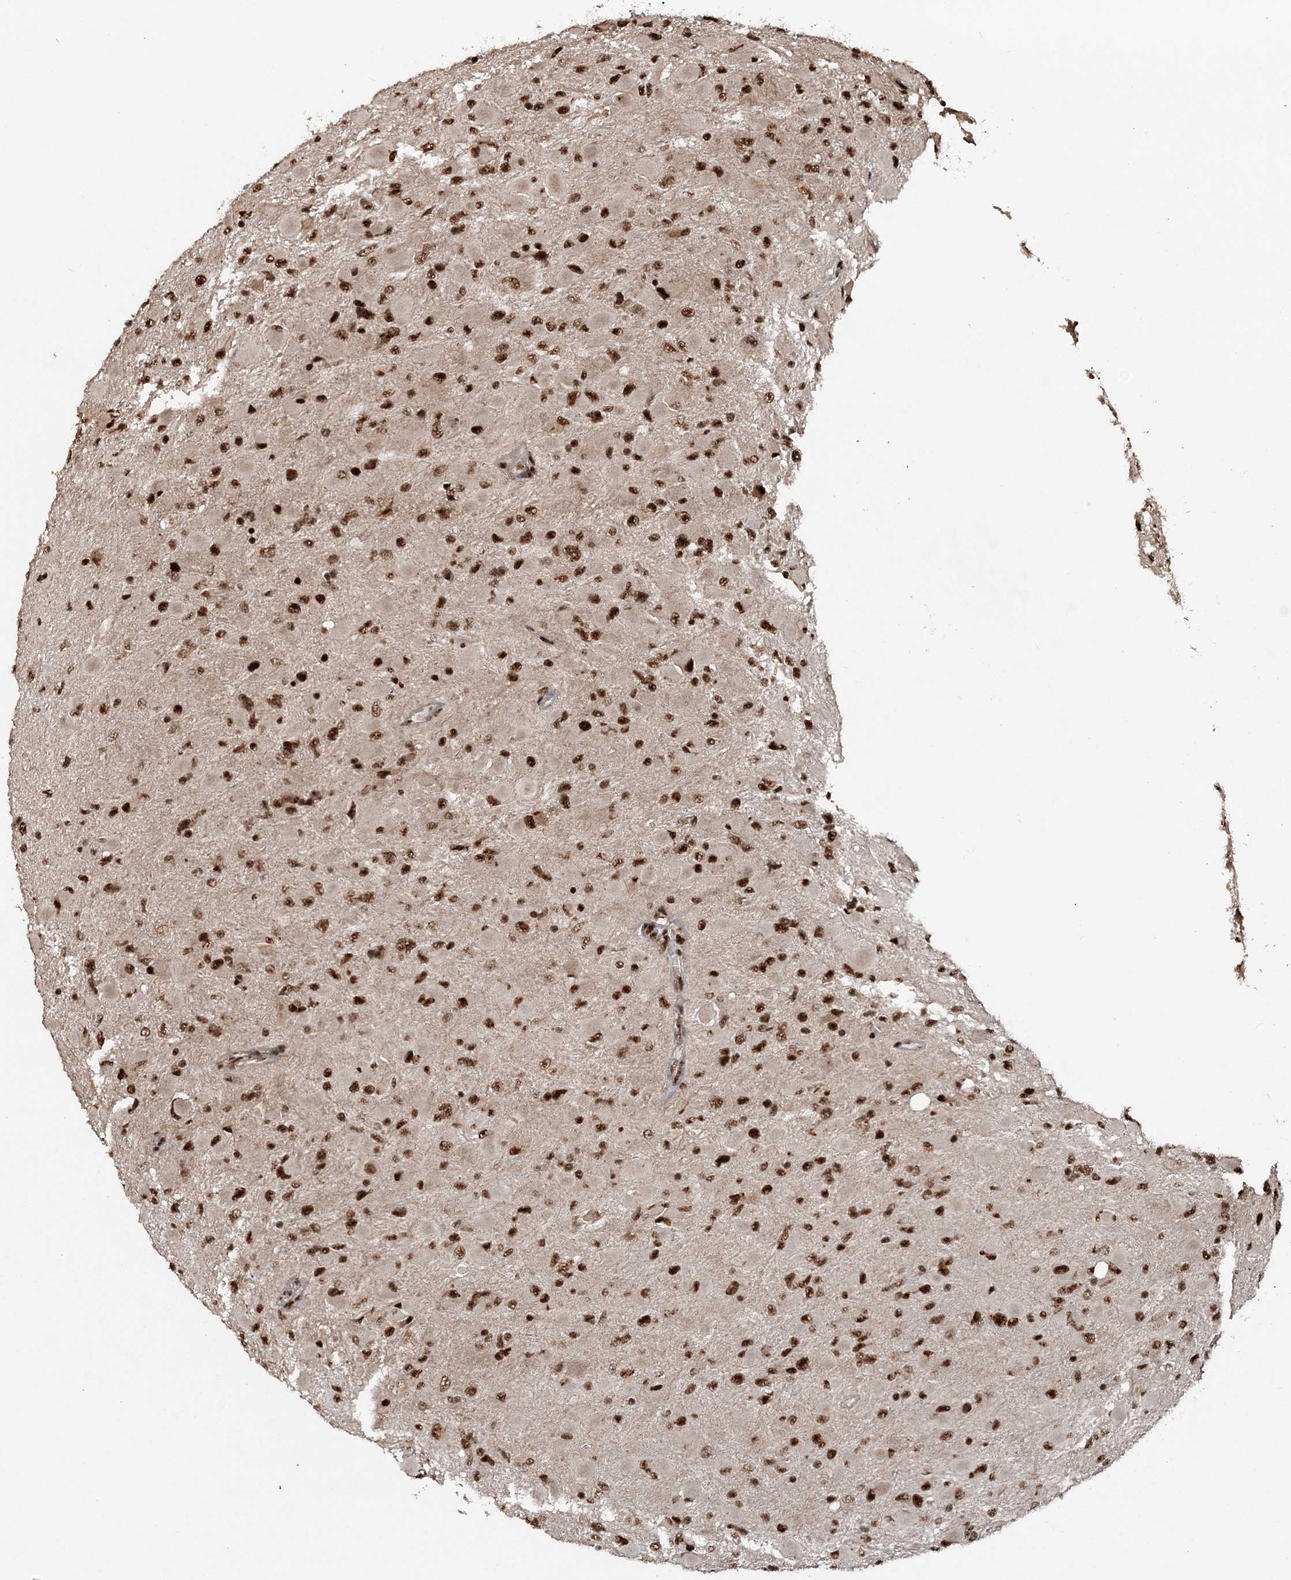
{"staining": {"intensity": "strong", "quantity": ">75%", "location": "nuclear"}, "tissue": "glioma", "cell_type": "Tumor cells", "image_type": "cancer", "snomed": [{"axis": "morphology", "description": "Glioma, malignant, High grade"}, {"axis": "topography", "description": "Cerebral cortex"}], "caption": "An immunohistochemistry micrograph of neoplastic tissue is shown. Protein staining in brown shows strong nuclear positivity in glioma within tumor cells.", "gene": "EXOSC8", "patient": {"sex": "female", "age": 36}}